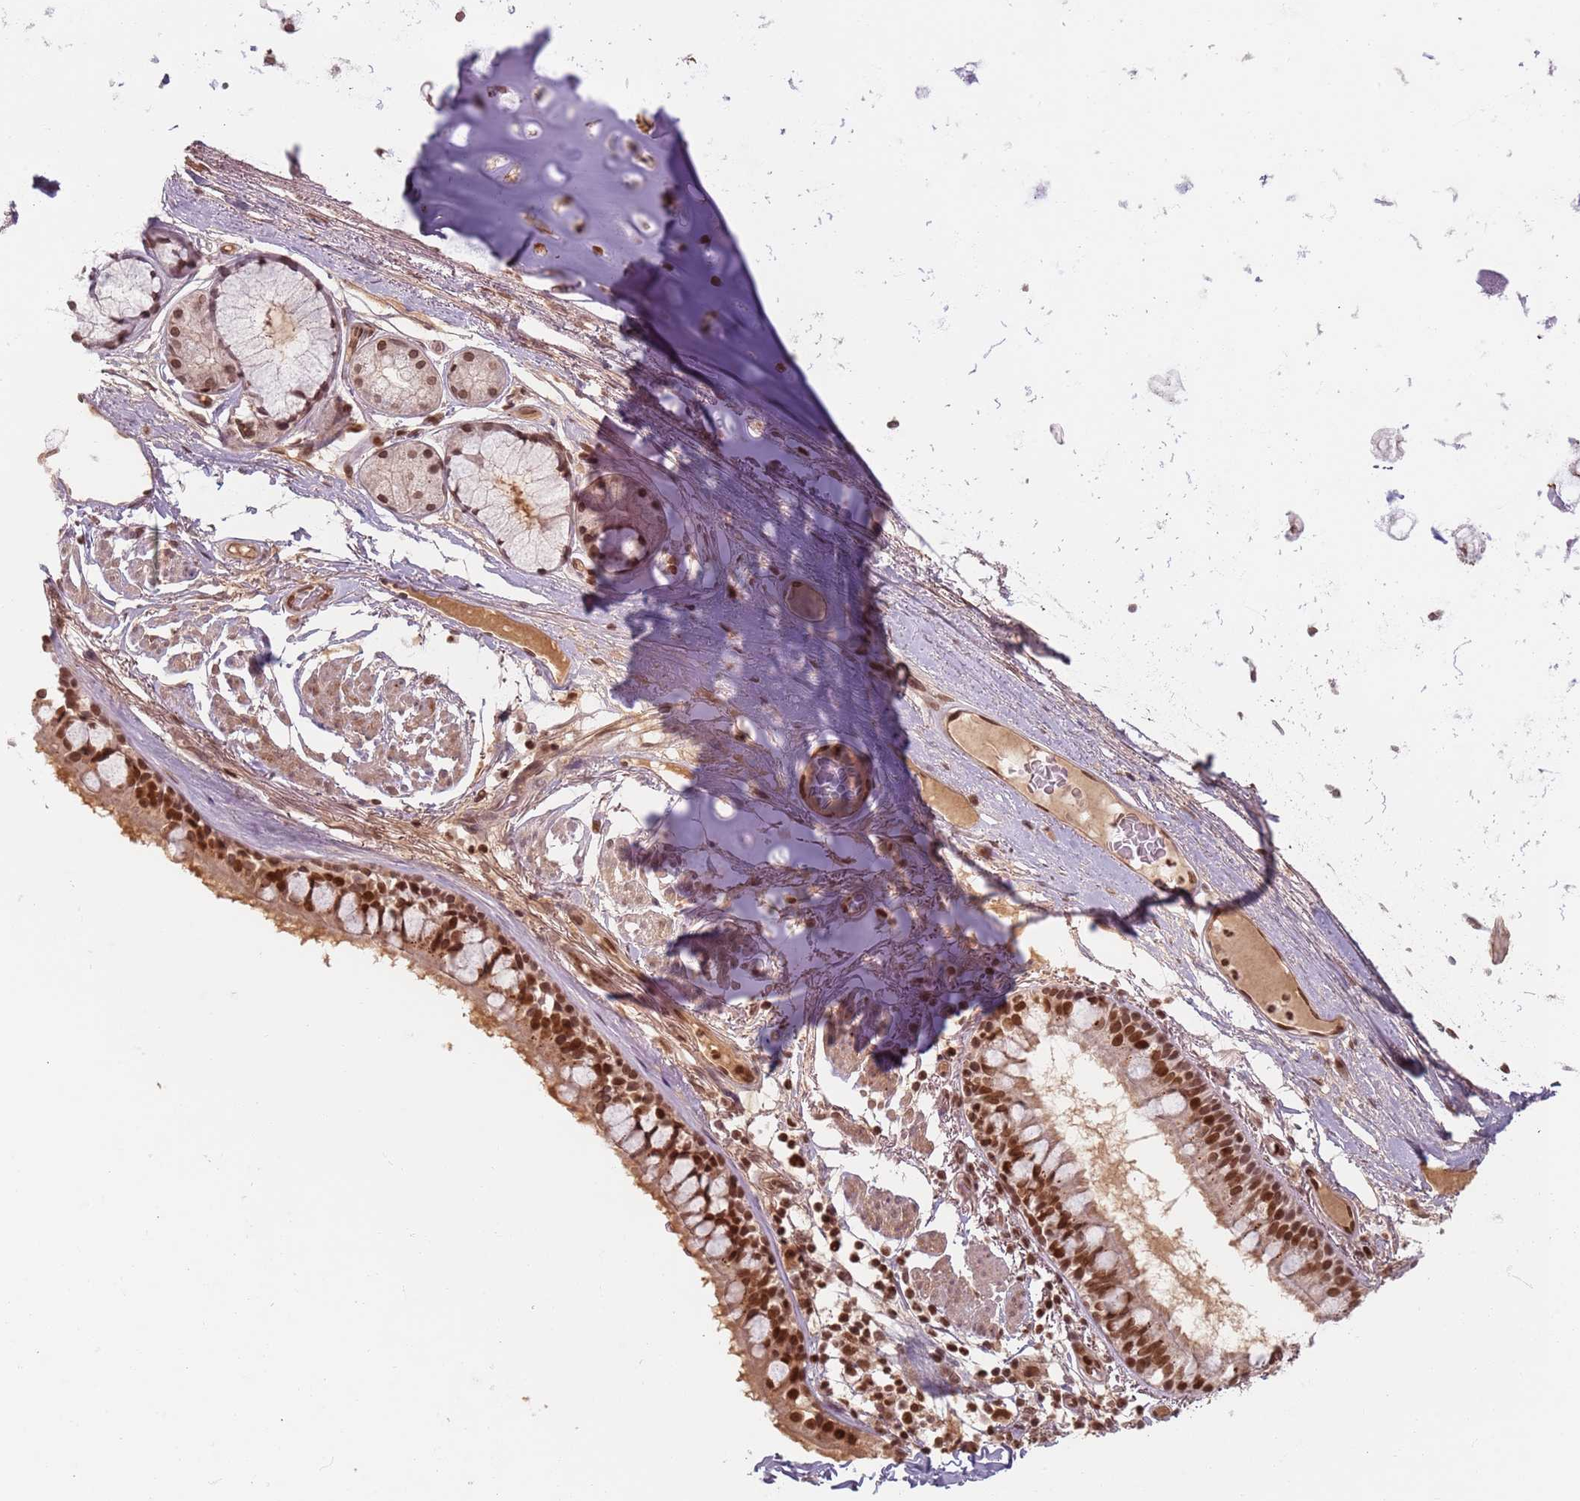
{"staining": {"intensity": "strong", "quantity": ">75%", "location": "cytoplasmic/membranous,nuclear"}, "tissue": "bronchus", "cell_type": "Respiratory epithelial cells", "image_type": "normal", "snomed": [{"axis": "morphology", "description": "Normal tissue, NOS"}, {"axis": "topography", "description": "Bronchus"}], "caption": "The histopathology image exhibits staining of normal bronchus, revealing strong cytoplasmic/membranous,nuclear protein positivity (brown color) within respiratory epithelial cells. The protein is shown in brown color, while the nuclei are stained blue.", "gene": "NUP50", "patient": {"sex": "male", "age": 70}}